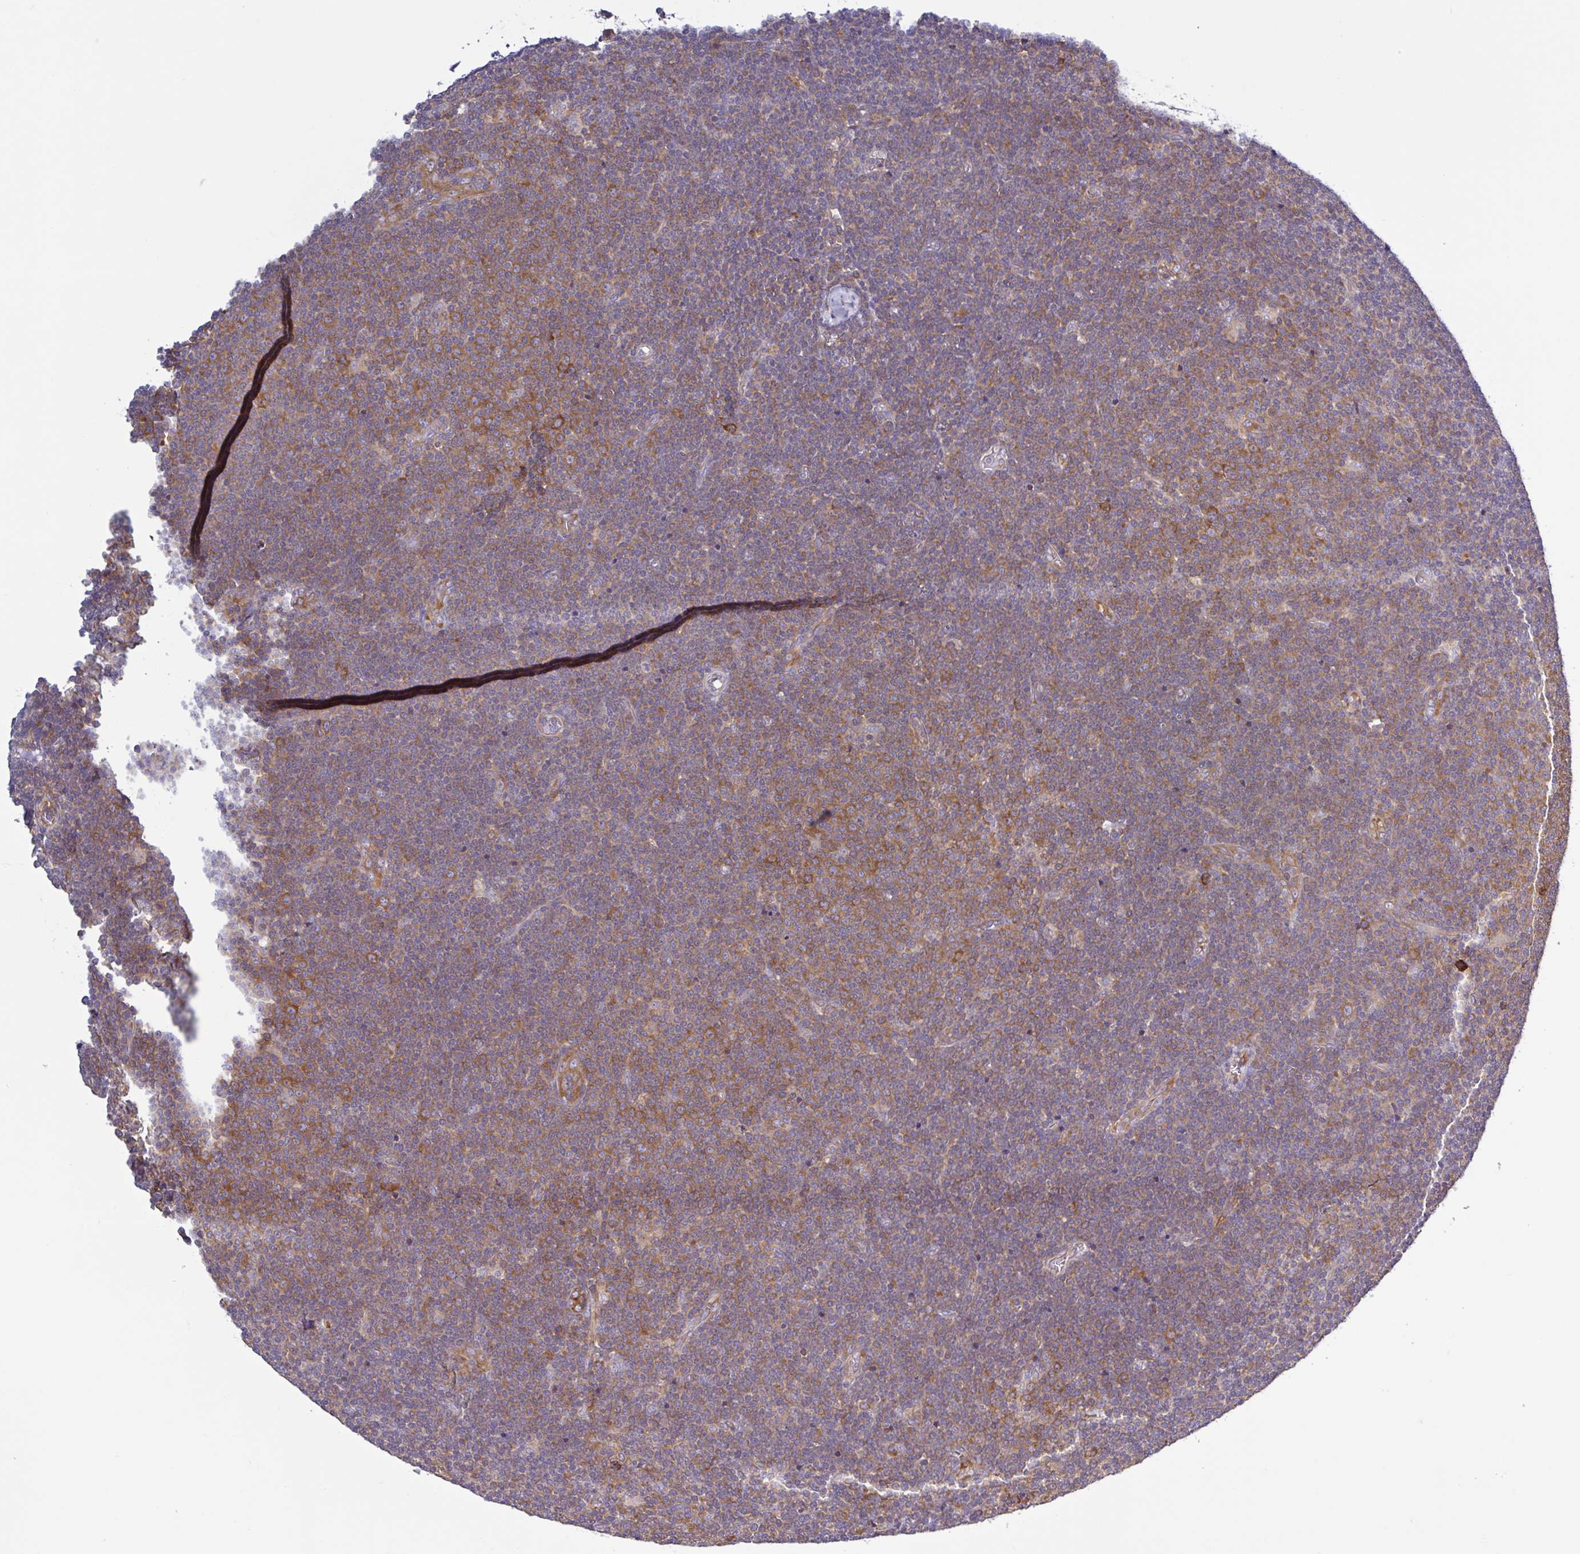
{"staining": {"intensity": "moderate", "quantity": "25%-75%", "location": "cytoplasmic/membranous"}, "tissue": "lymphoma", "cell_type": "Tumor cells", "image_type": "cancer", "snomed": [{"axis": "morphology", "description": "Malignant lymphoma, non-Hodgkin's type, Low grade"}, {"axis": "topography", "description": "Lymph node"}], "caption": "Low-grade malignant lymphoma, non-Hodgkin's type stained for a protein shows moderate cytoplasmic/membranous positivity in tumor cells. Immunohistochemistry (ihc) stains the protein of interest in brown and the nuclei are stained blue.", "gene": "LARS1", "patient": {"sex": "male", "age": 48}}